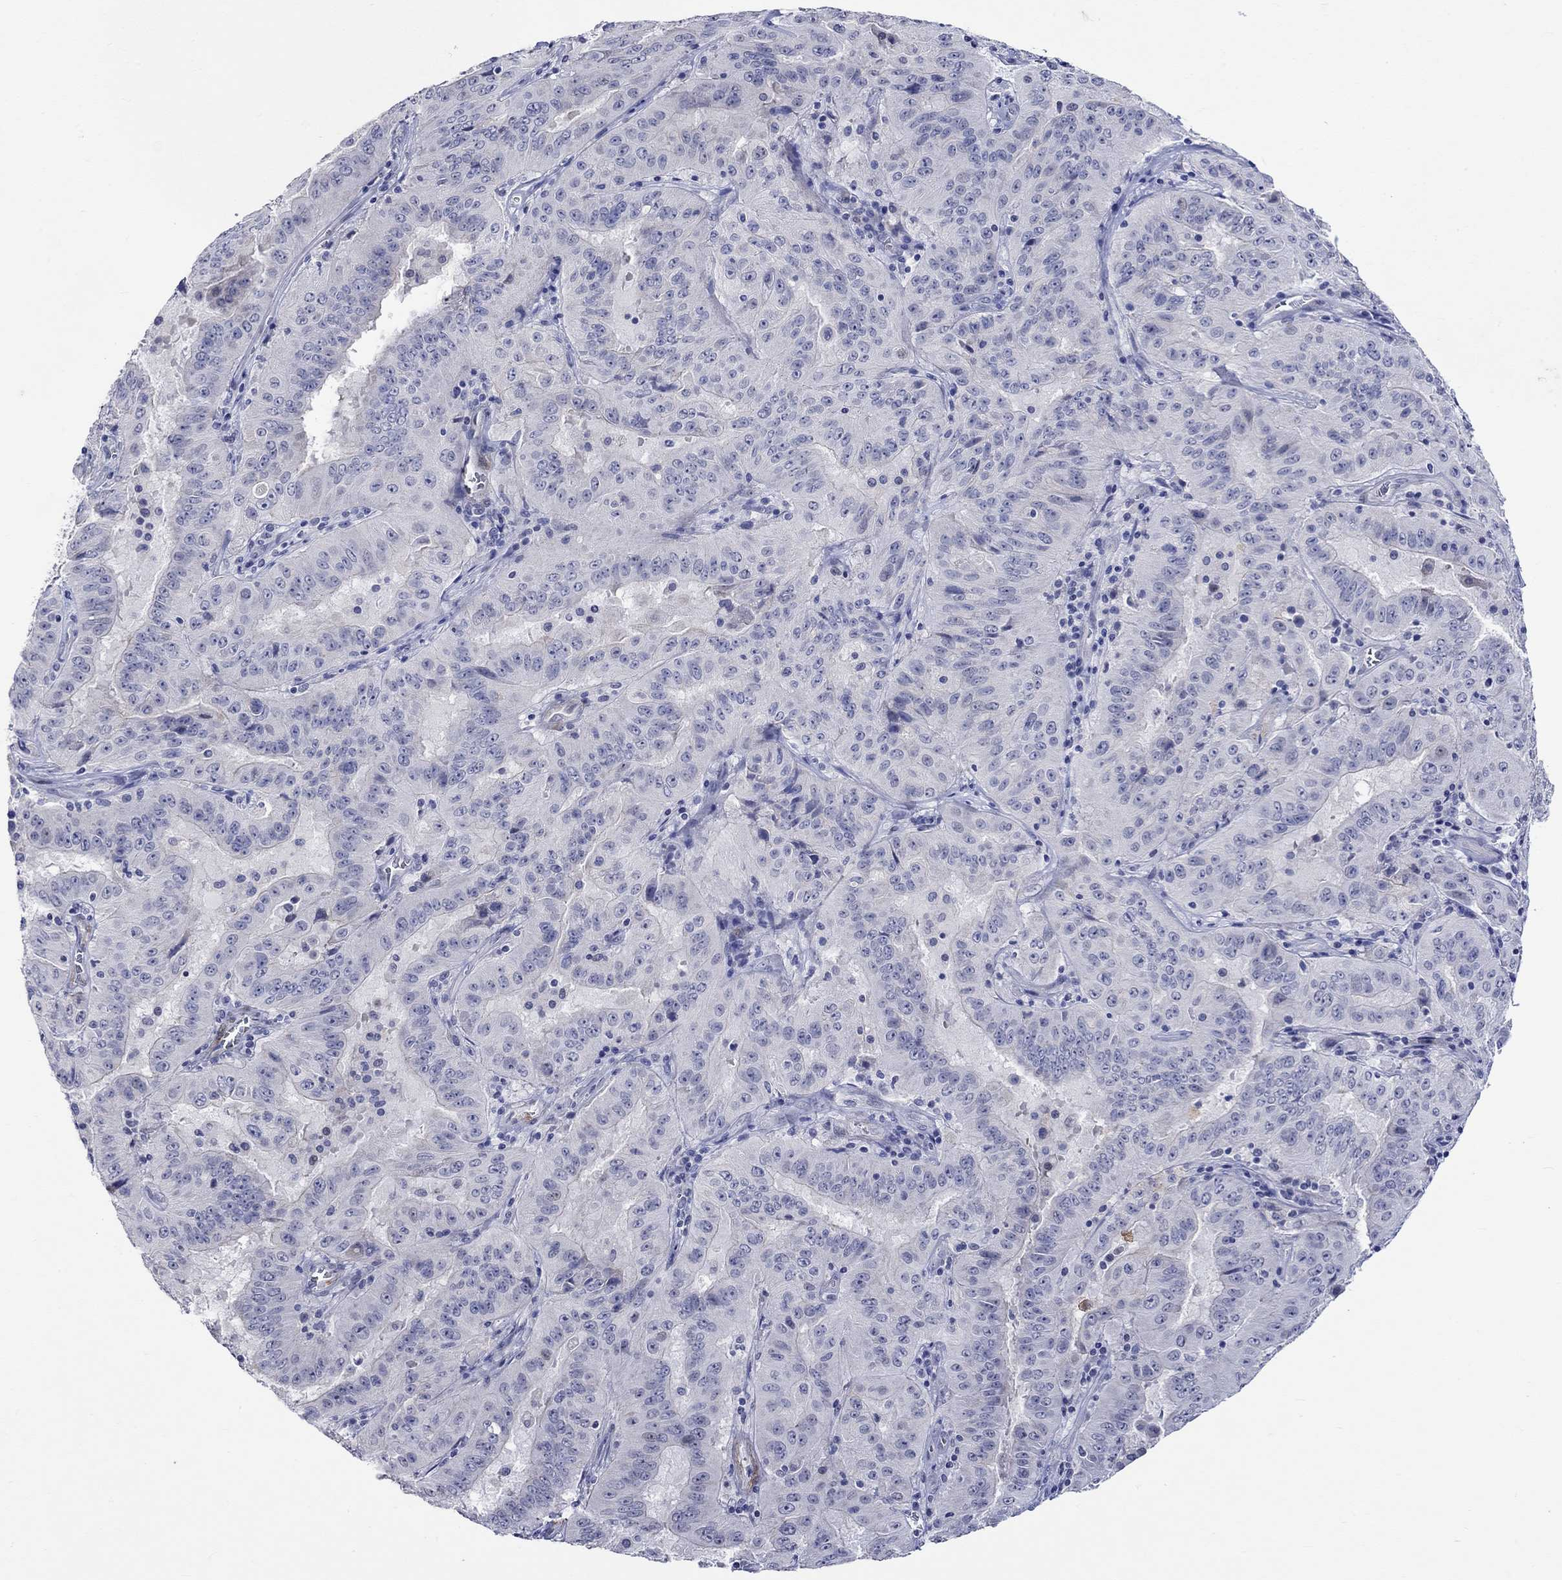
{"staining": {"intensity": "negative", "quantity": "none", "location": "none"}, "tissue": "pancreatic cancer", "cell_type": "Tumor cells", "image_type": "cancer", "snomed": [{"axis": "morphology", "description": "Adenocarcinoma, NOS"}, {"axis": "topography", "description": "Pancreas"}], "caption": "The micrograph demonstrates no significant staining in tumor cells of adenocarcinoma (pancreatic). Brightfield microscopy of IHC stained with DAB (3,3'-diaminobenzidine) (brown) and hematoxylin (blue), captured at high magnification.", "gene": "CRYAB", "patient": {"sex": "male", "age": 63}}